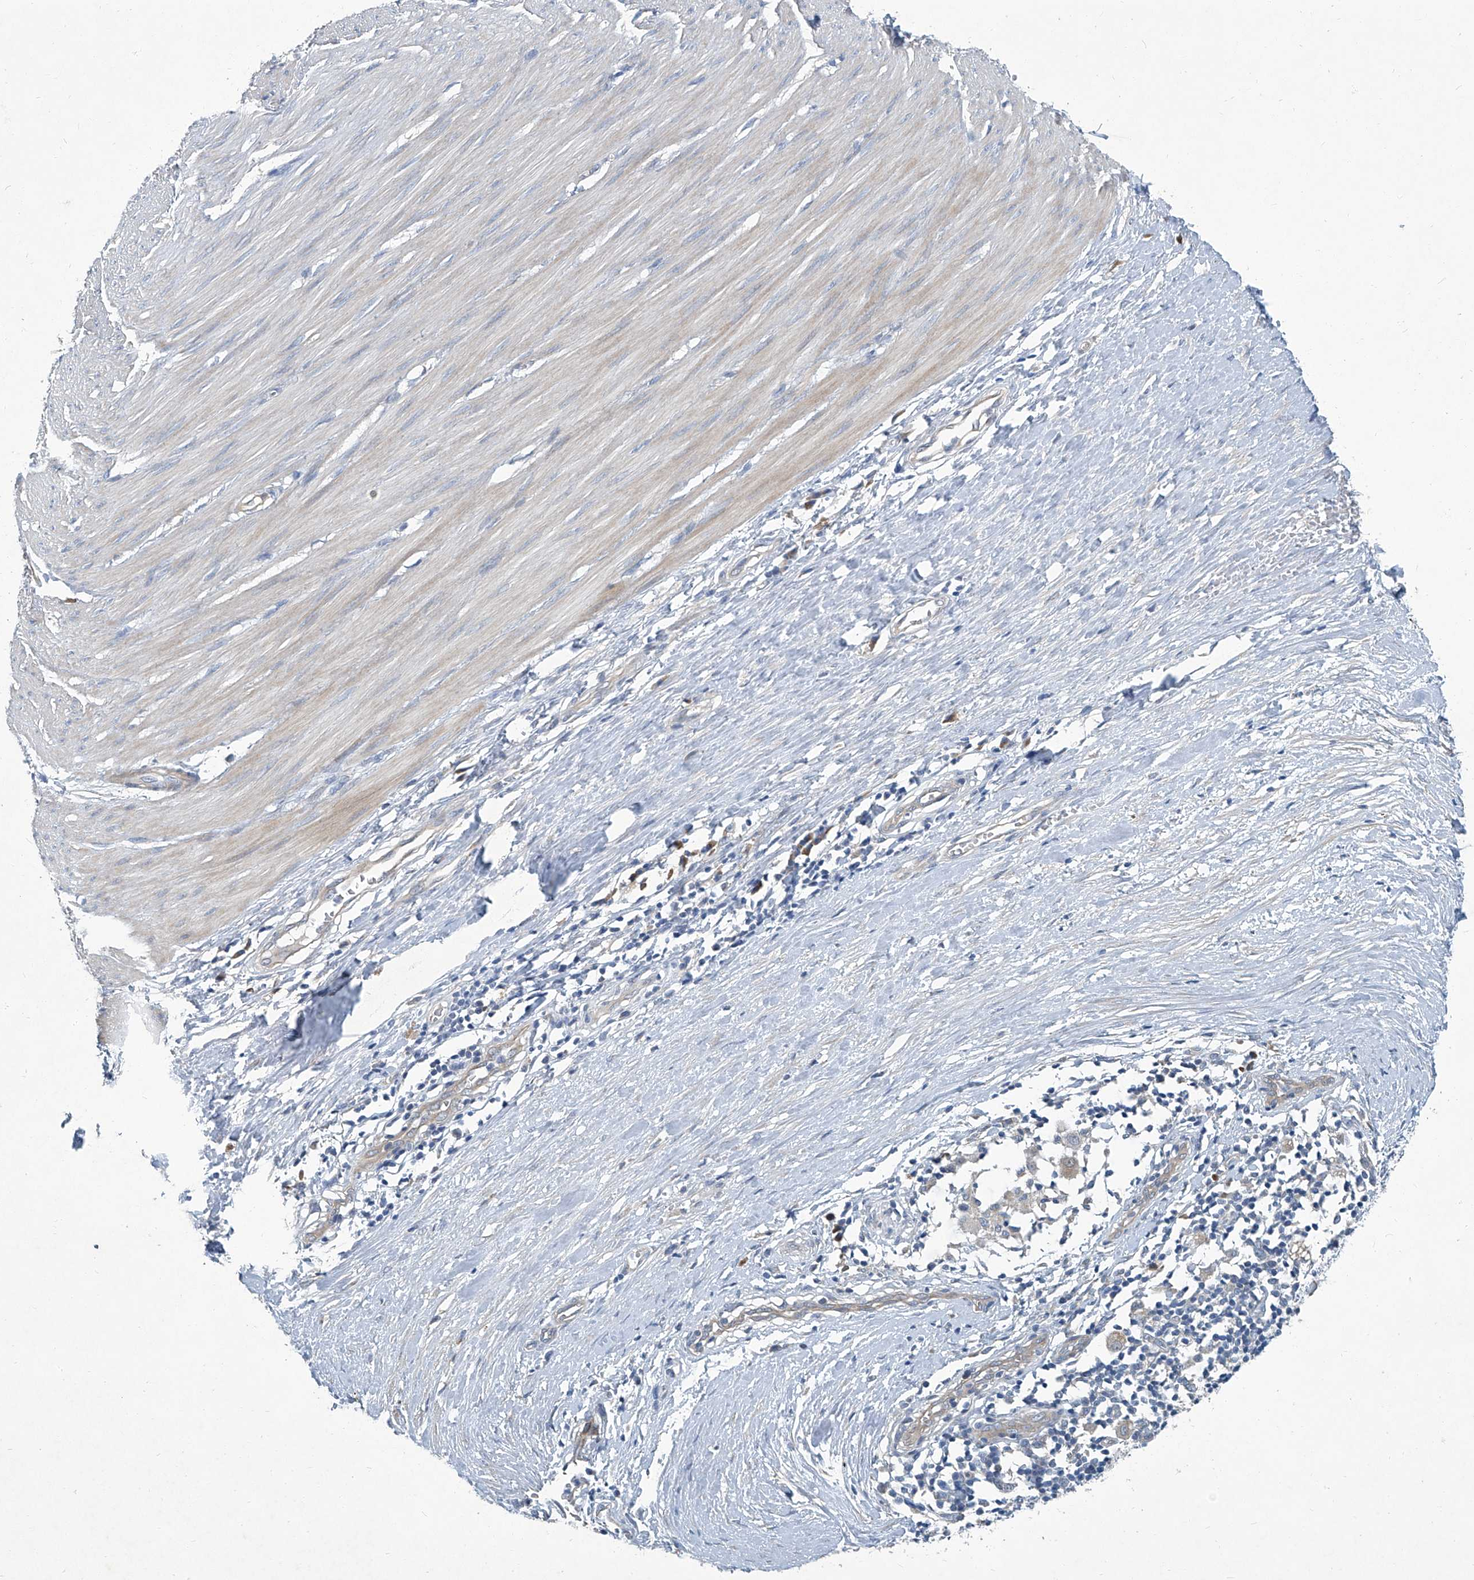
{"staining": {"intensity": "weak", "quantity": "<25%", "location": "cytoplasmic/membranous"}, "tissue": "smooth muscle", "cell_type": "Smooth muscle cells", "image_type": "normal", "snomed": [{"axis": "morphology", "description": "Normal tissue, NOS"}, {"axis": "morphology", "description": "Adenocarcinoma, NOS"}, {"axis": "topography", "description": "Colon"}, {"axis": "topography", "description": "Peripheral nerve tissue"}], "caption": "Smooth muscle cells show no significant protein expression in unremarkable smooth muscle. (DAB (3,3'-diaminobenzidine) IHC with hematoxylin counter stain).", "gene": "SLC26A11", "patient": {"sex": "male", "age": 14}}